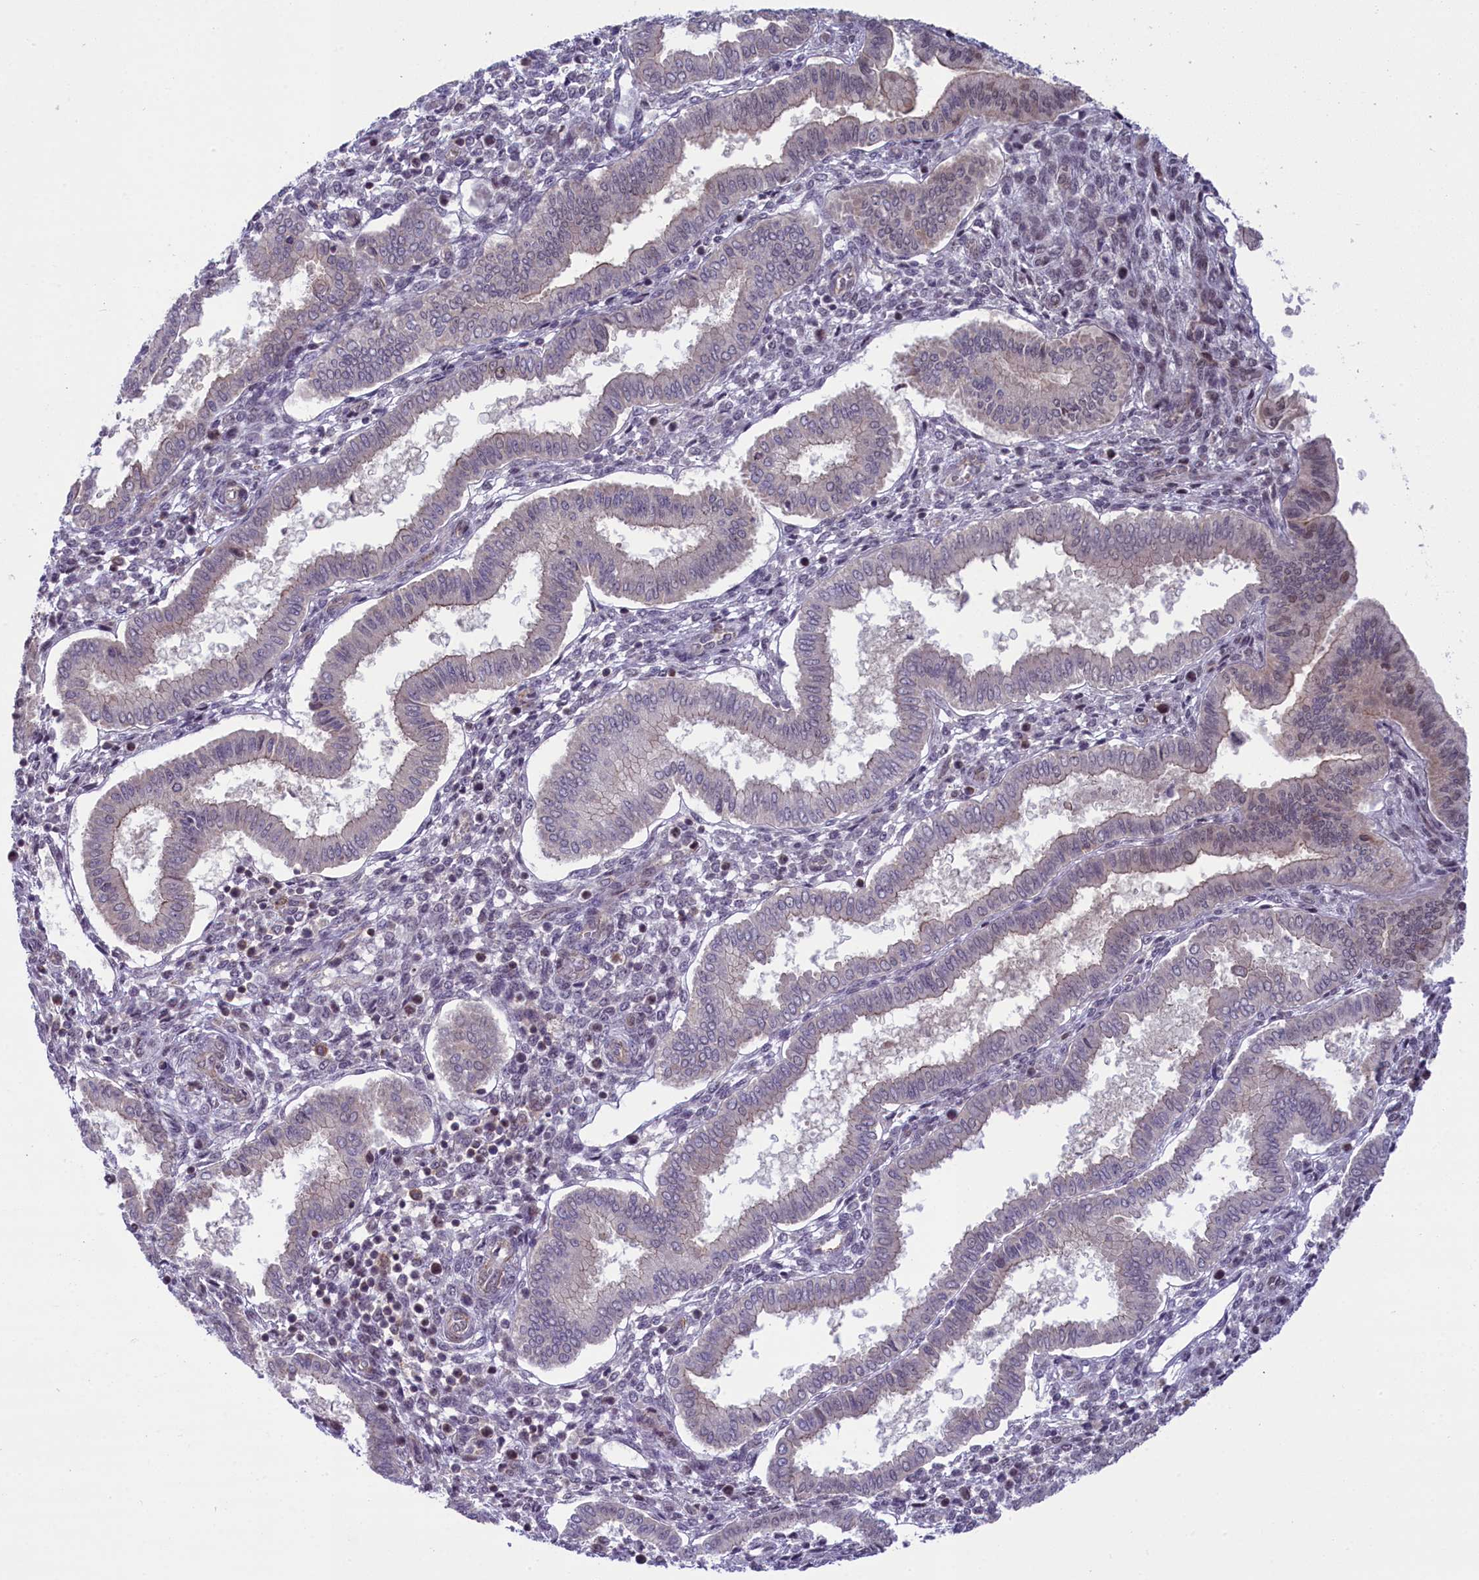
{"staining": {"intensity": "negative", "quantity": "none", "location": "none"}, "tissue": "endometrium", "cell_type": "Cells in endometrial stroma", "image_type": "normal", "snomed": [{"axis": "morphology", "description": "Normal tissue, NOS"}, {"axis": "topography", "description": "Endometrium"}], "caption": "An IHC micrograph of normal endometrium is shown. There is no staining in cells in endometrial stroma of endometrium.", "gene": "CCL23", "patient": {"sex": "female", "age": 24}}